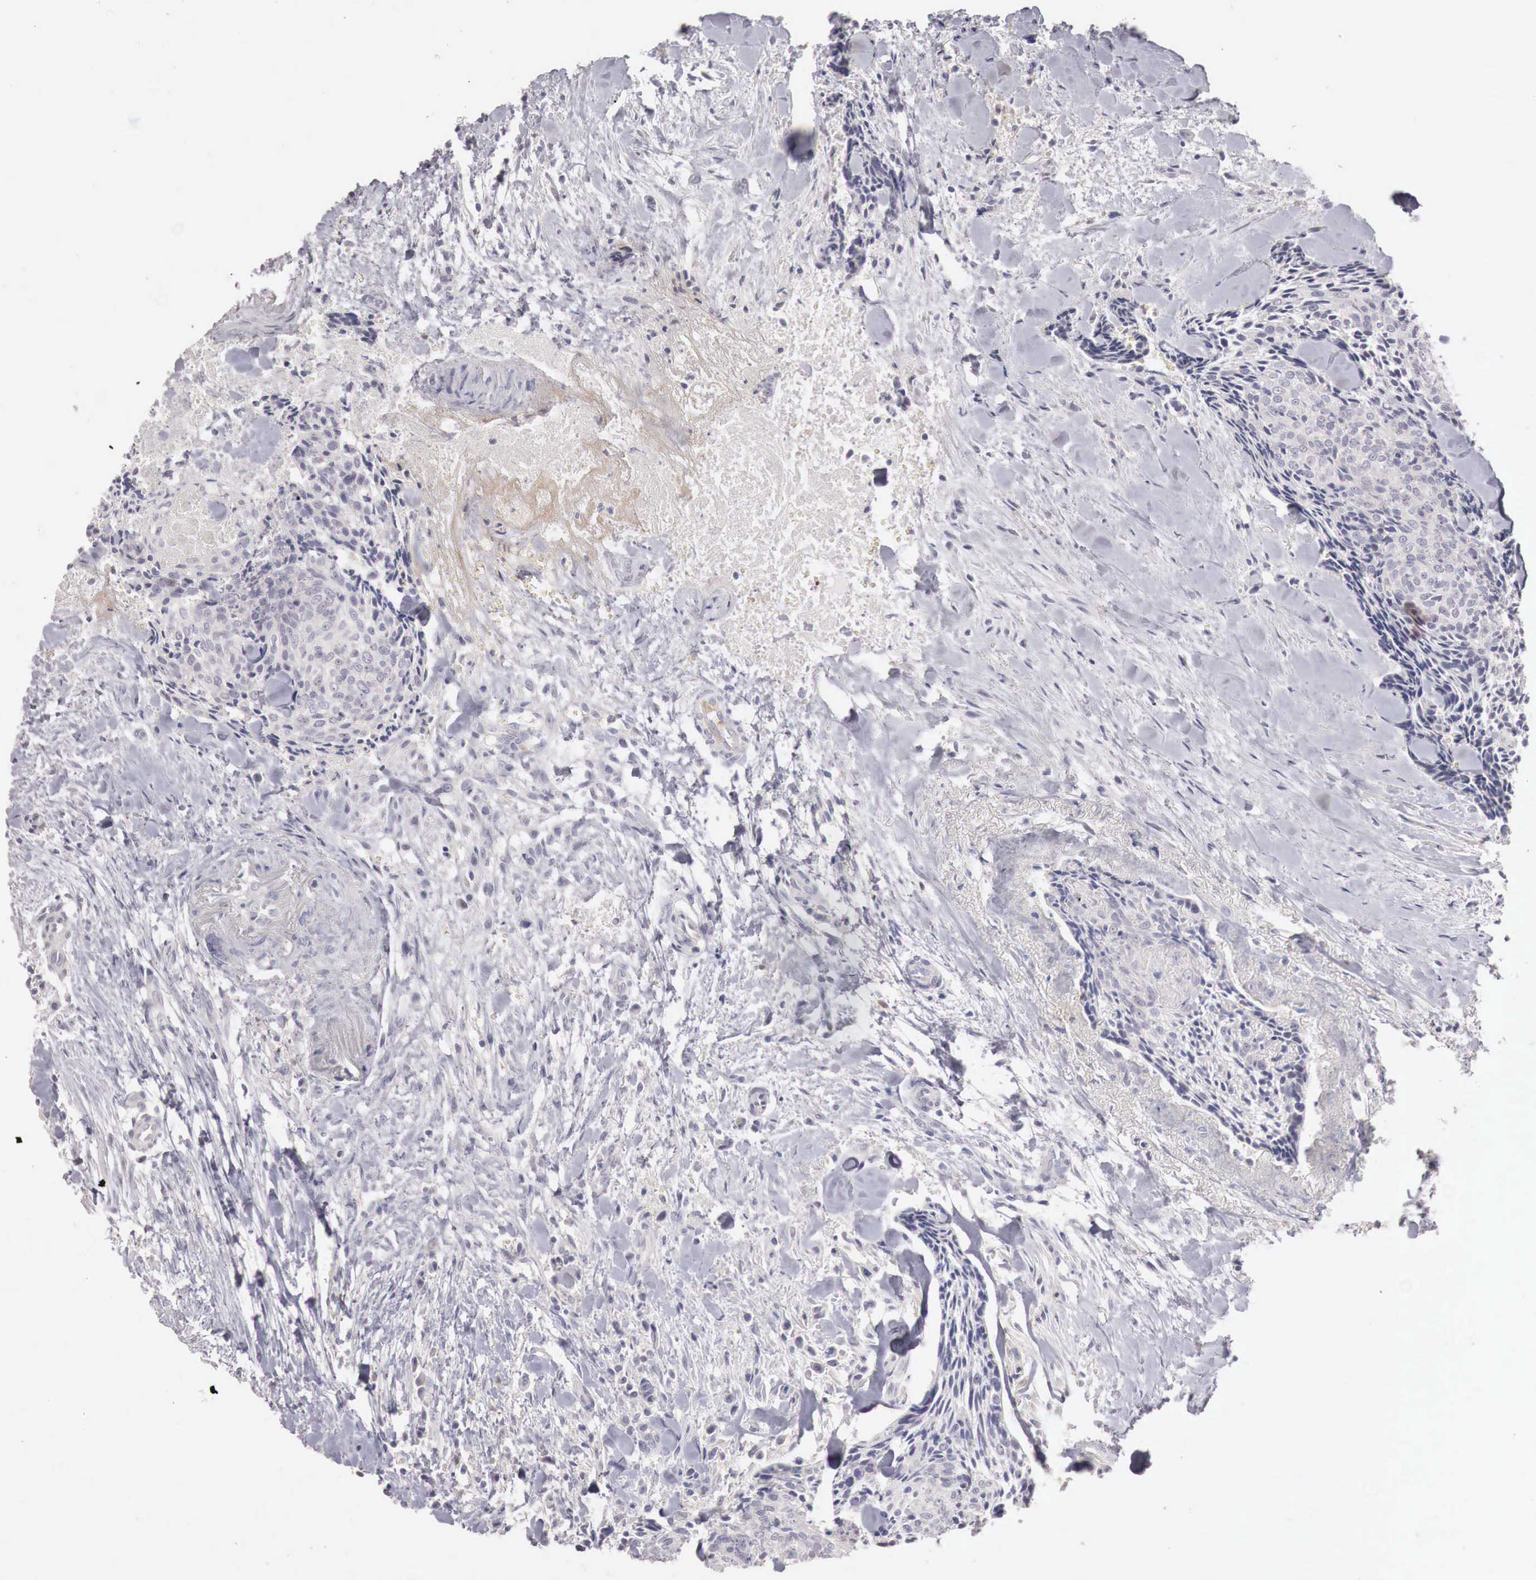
{"staining": {"intensity": "negative", "quantity": "none", "location": "none"}, "tissue": "head and neck cancer", "cell_type": "Tumor cells", "image_type": "cancer", "snomed": [{"axis": "morphology", "description": "Squamous cell carcinoma, NOS"}, {"axis": "topography", "description": "Salivary gland"}, {"axis": "topography", "description": "Head-Neck"}], "caption": "IHC histopathology image of human head and neck squamous cell carcinoma stained for a protein (brown), which shows no positivity in tumor cells. The staining was performed using DAB to visualize the protein expression in brown, while the nuclei were stained in blue with hematoxylin (Magnification: 20x).", "gene": "GATA1", "patient": {"sex": "male", "age": 70}}